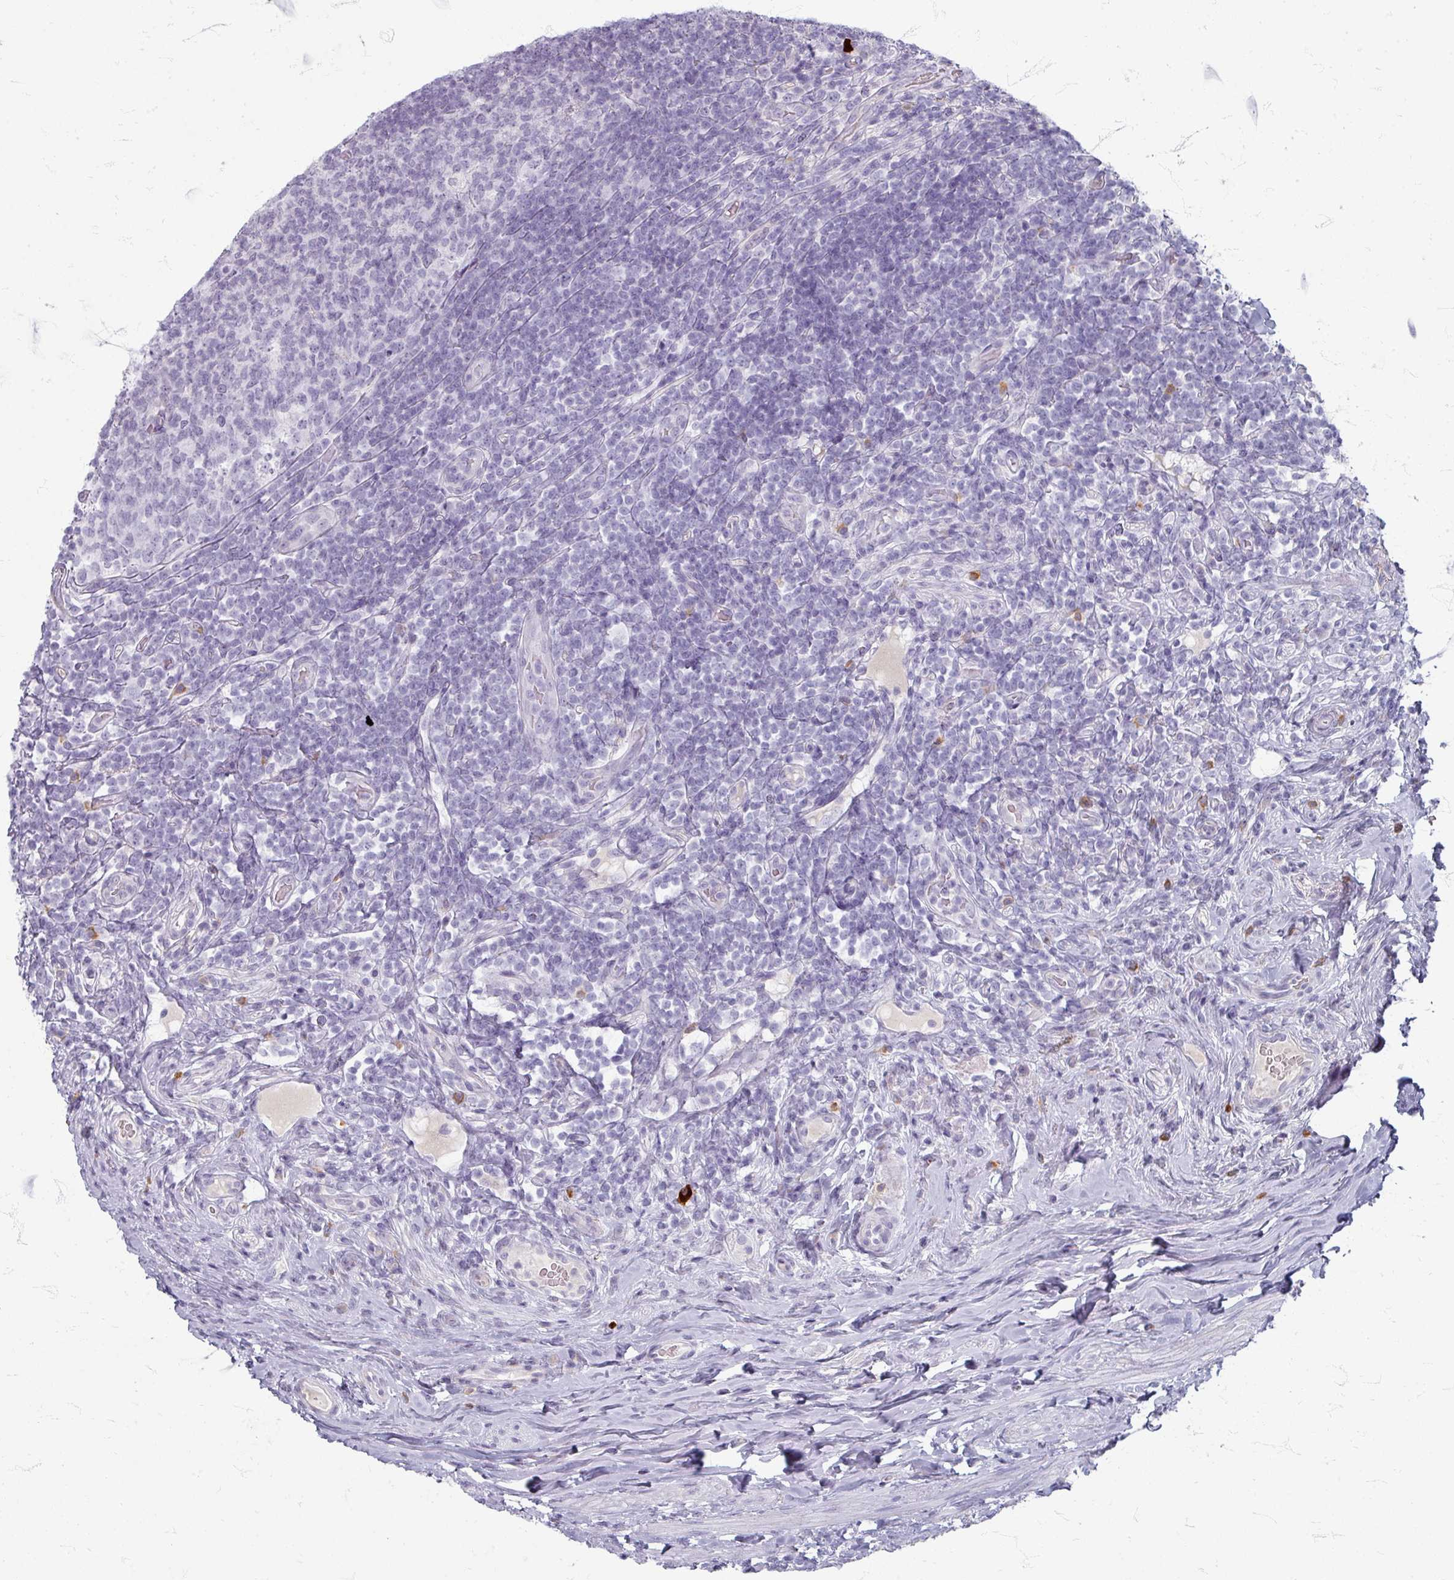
{"staining": {"intensity": "weak", "quantity": "<25%", "location": "cytoplasmic/membranous"}, "tissue": "appendix", "cell_type": "Glandular cells", "image_type": "normal", "snomed": [{"axis": "morphology", "description": "Normal tissue, NOS"}, {"axis": "topography", "description": "Appendix"}], "caption": "The photomicrograph reveals no staining of glandular cells in normal appendix.", "gene": "ZNF878", "patient": {"sex": "female", "age": 43}}